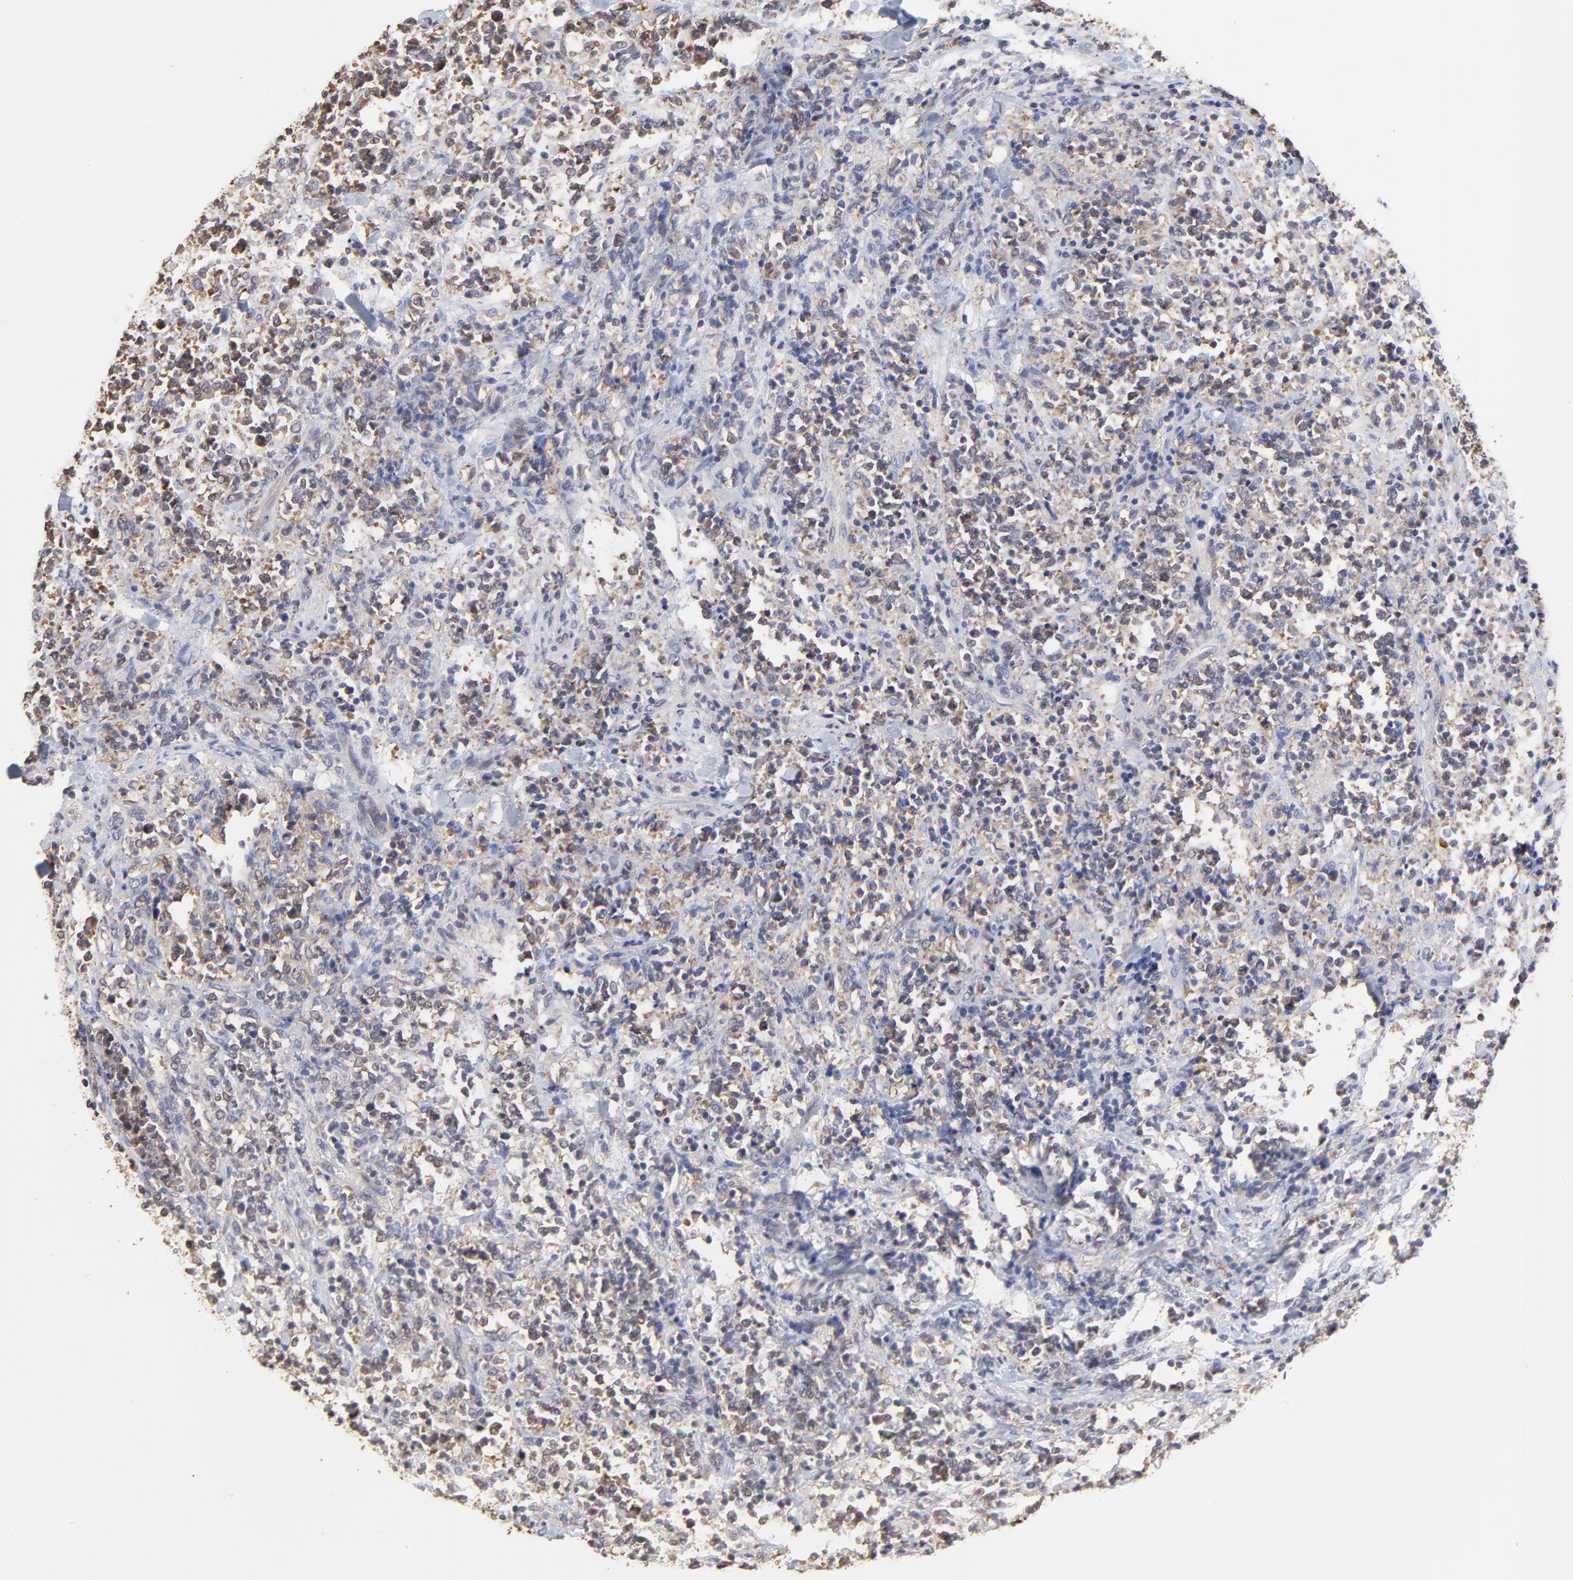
{"staining": {"intensity": "weak", "quantity": "25%-75%", "location": "cytoplasmic/membranous,nuclear"}, "tissue": "lymphoma", "cell_type": "Tumor cells", "image_type": "cancer", "snomed": [{"axis": "morphology", "description": "Malignant lymphoma, non-Hodgkin's type, High grade"}, {"axis": "topography", "description": "Soft tissue"}], "caption": "Immunohistochemistry (DAB (3,3'-diaminobenzidine)) staining of lymphoma demonstrates weak cytoplasmic/membranous and nuclear protein staining in about 25%-75% of tumor cells.", "gene": "CCT2", "patient": {"sex": "male", "age": 18}}